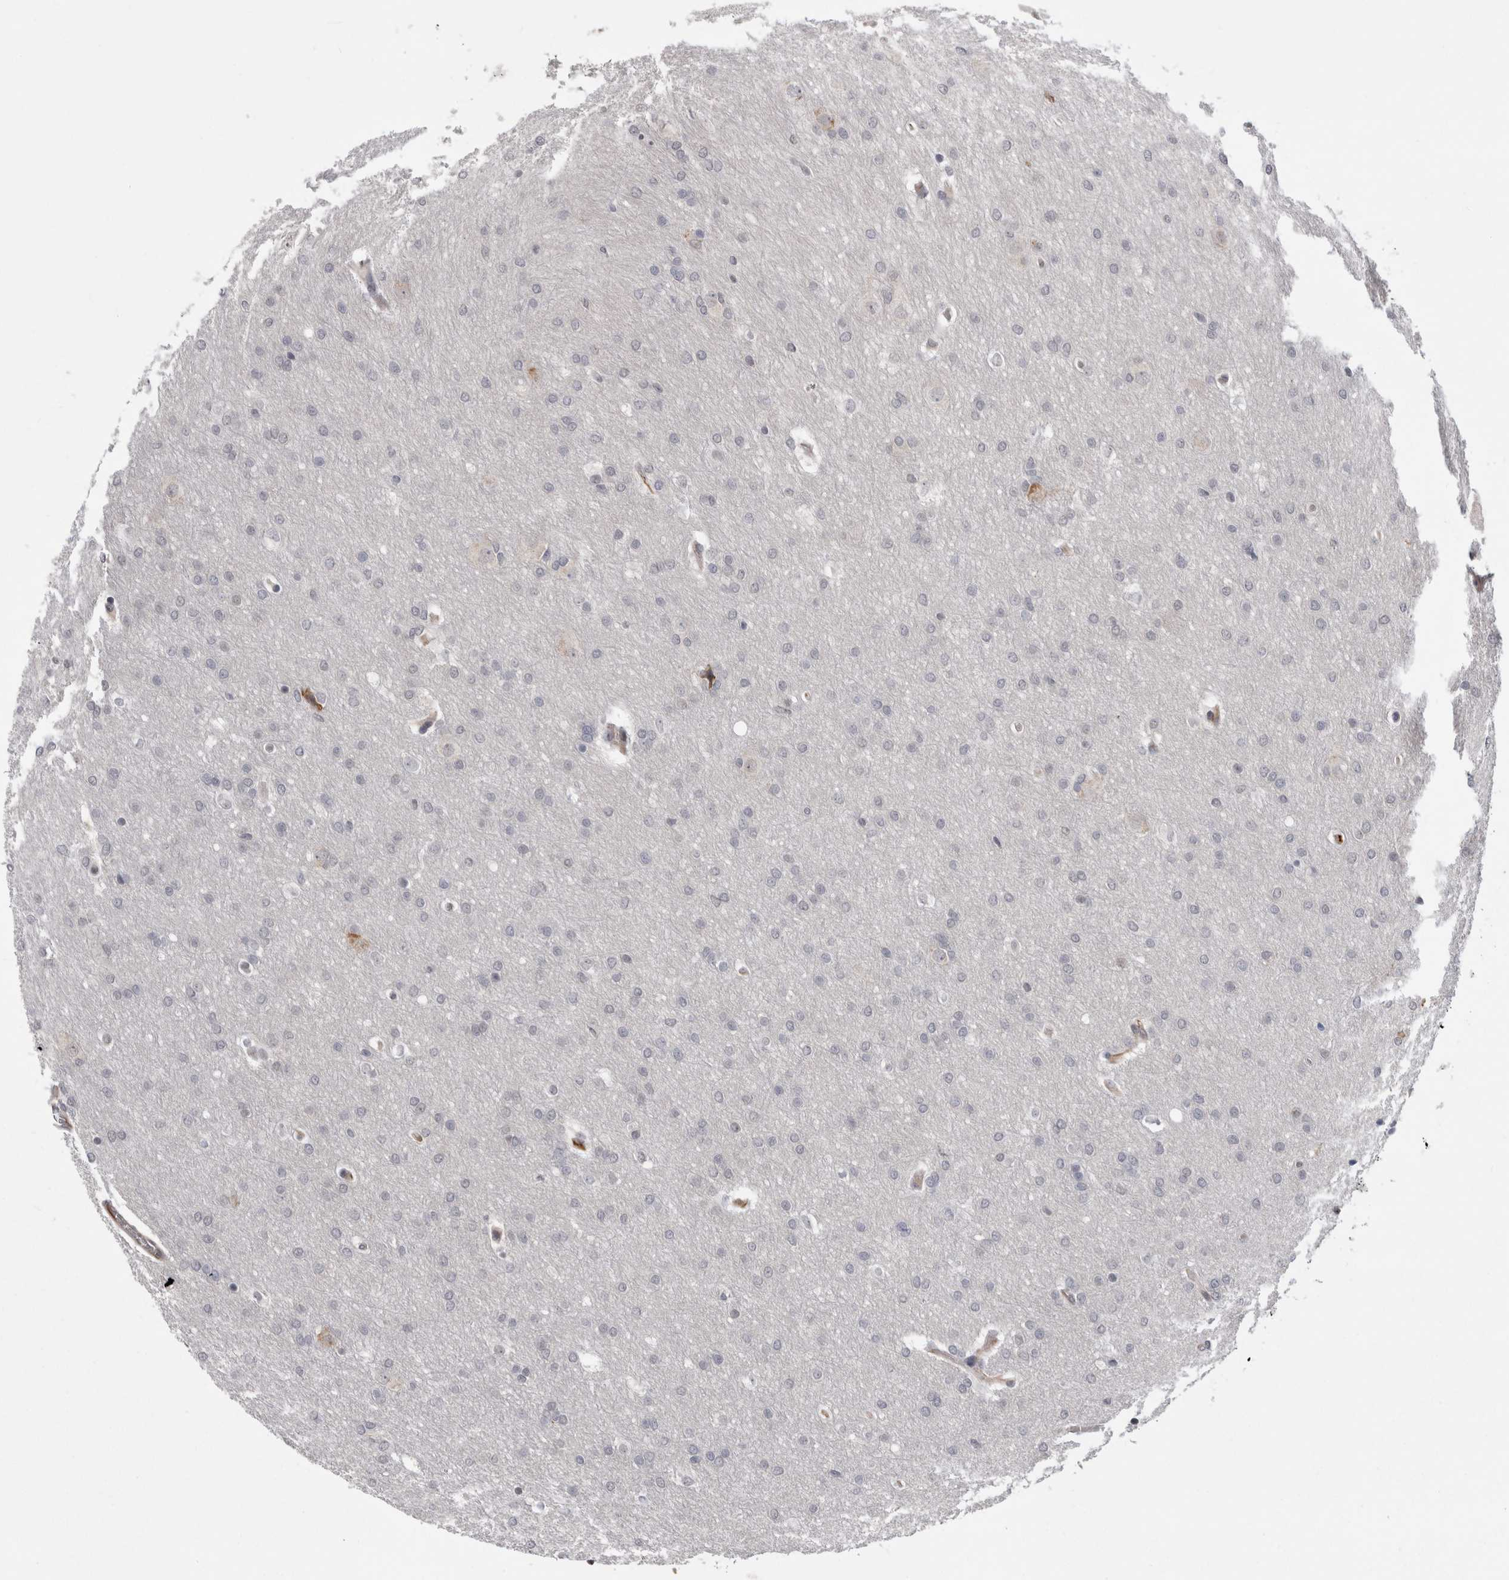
{"staining": {"intensity": "negative", "quantity": "none", "location": "none"}, "tissue": "glioma", "cell_type": "Tumor cells", "image_type": "cancer", "snomed": [{"axis": "morphology", "description": "Glioma, malignant, Low grade"}, {"axis": "topography", "description": "Brain"}], "caption": "Tumor cells are negative for protein expression in human glioma.", "gene": "FAM83H", "patient": {"sex": "female", "age": 37}}